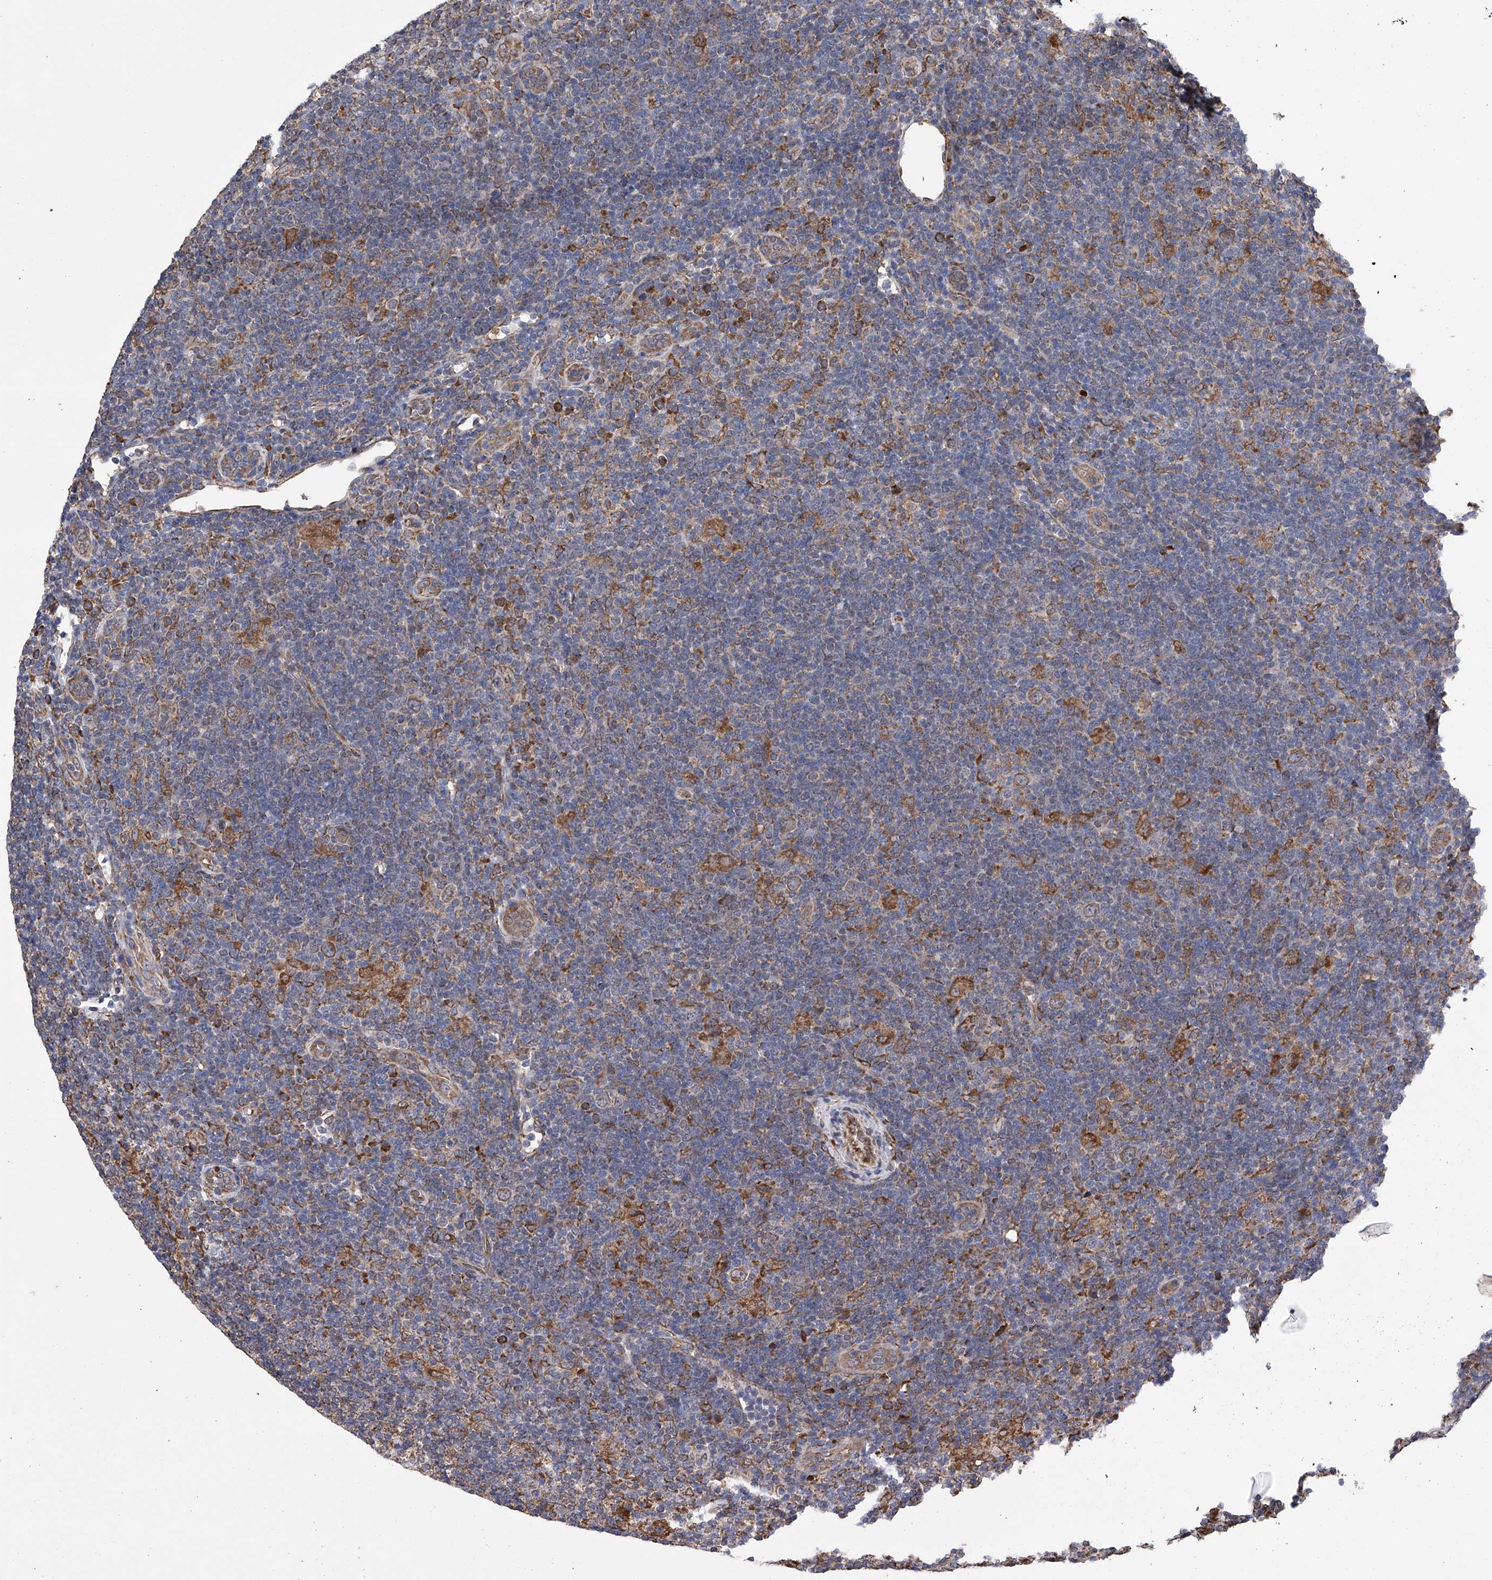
{"staining": {"intensity": "moderate", "quantity": ">75%", "location": "cytoplasmic/membranous"}, "tissue": "lymphoma", "cell_type": "Tumor cells", "image_type": "cancer", "snomed": [{"axis": "morphology", "description": "Hodgkin's disease, NOS"}, {"axis": "topography", "description": "Lymph node"}], "caption": "Tumor cells display medium levels of moderate cytoplasmic/membranous positivity in about >75% of cells in human Hodgkin's disease. Immunohistochemistry stains the protein of interest in brown and the nuclei are stained blue.", "gene": "DNAH8", "patient": {"sex": "female", "age": 57}}